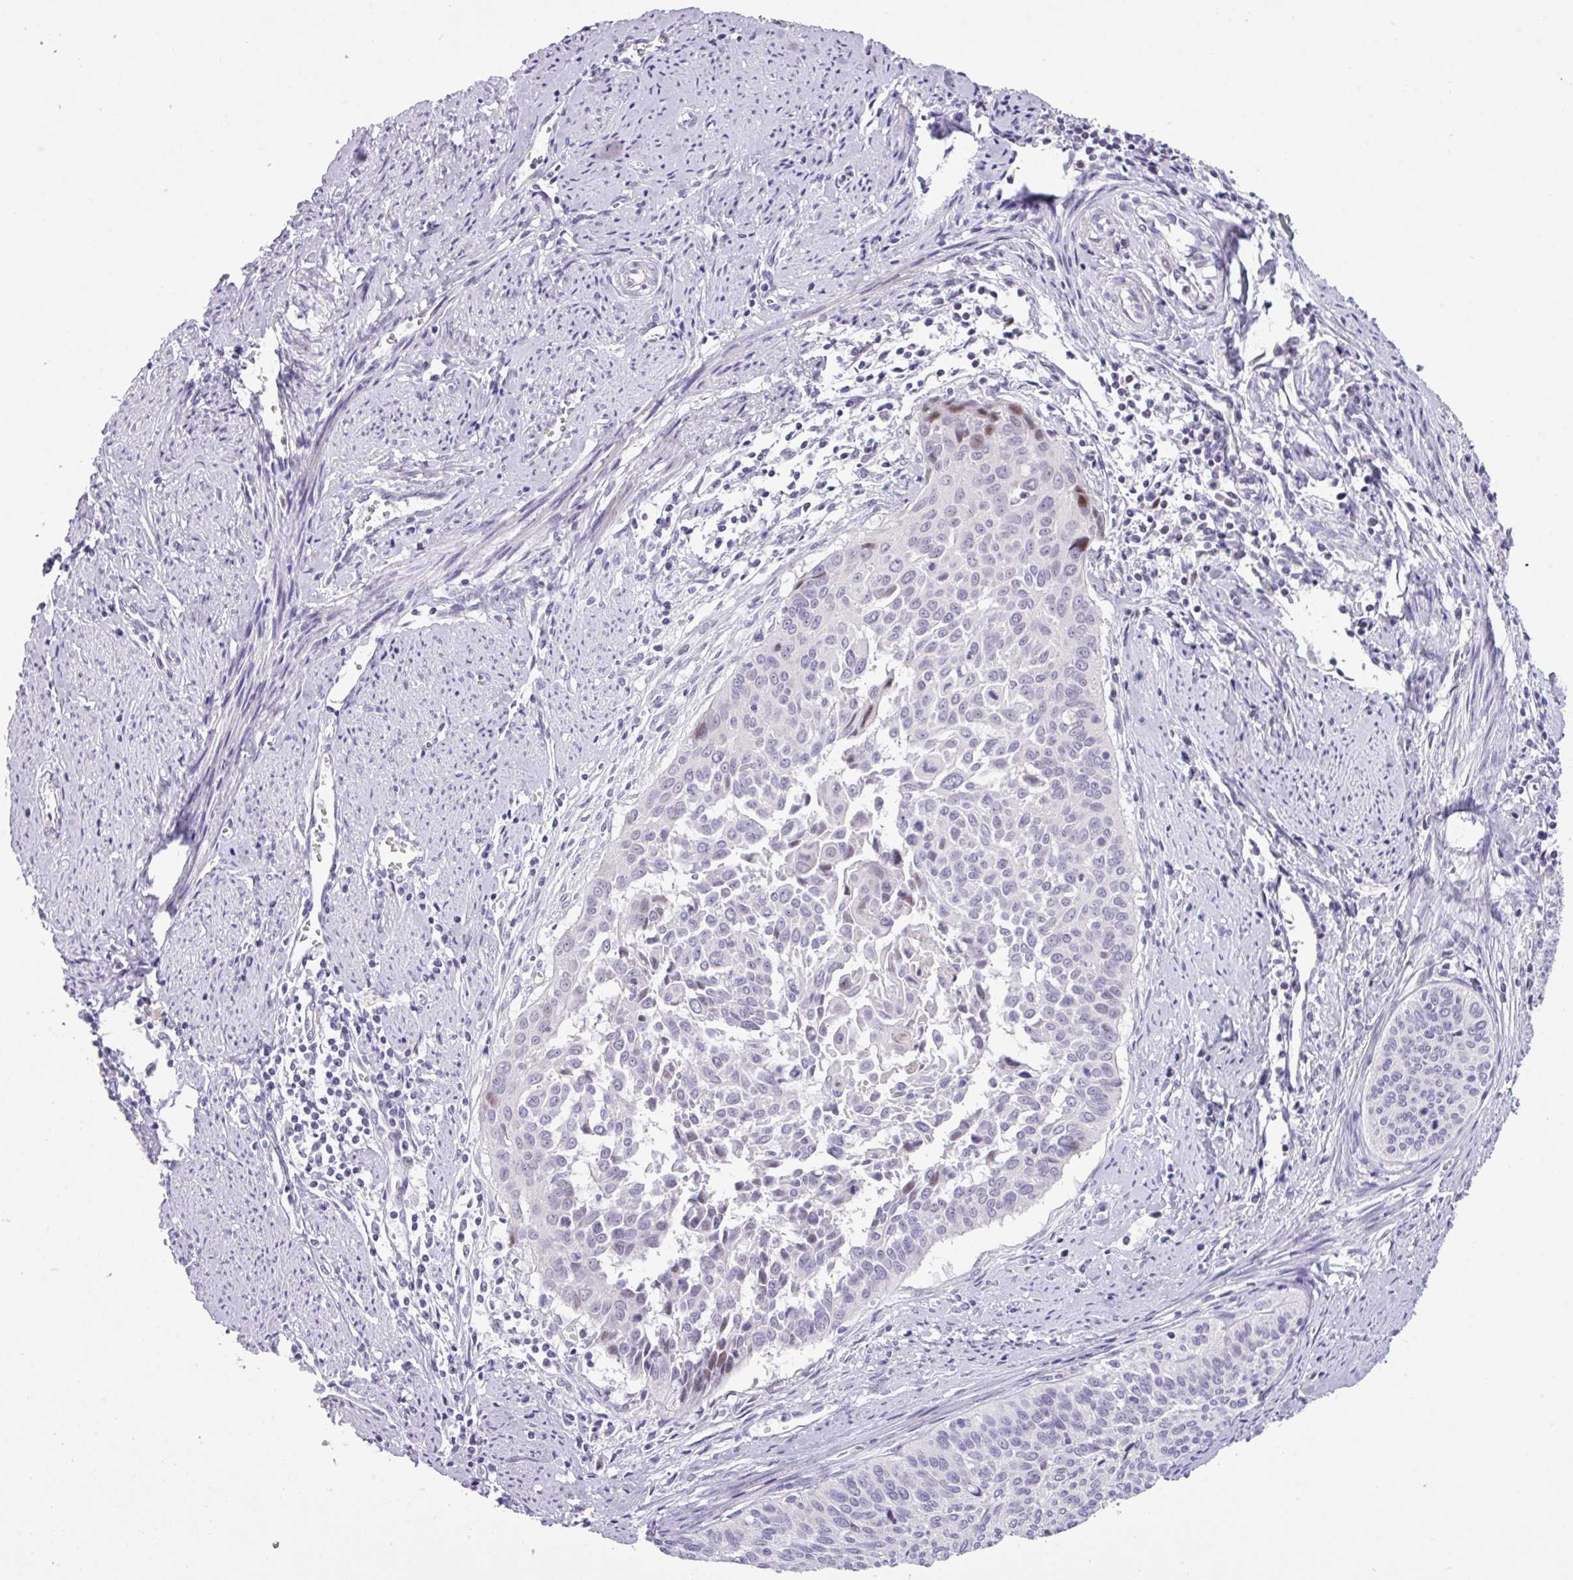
{"staining": {"intensity": "negative", "quantity": "none", "location": "none"}, "tissue": "cervical cancer", "cell_type": "Tumor cells", "image_type": "cancer", "snomed": [{"axis": "morphology", "description": "Squamous cell carcinoma, NOS"}, {"axis": "topography", "description": "Cervix"}], "caption": "DAB immunohistochemical staining of cervical squamous cell carcinoma reveals no significant expression in tumor cells.", "gene": "ANKRD13B", "patient": {"sex": "female", "age": 55}}